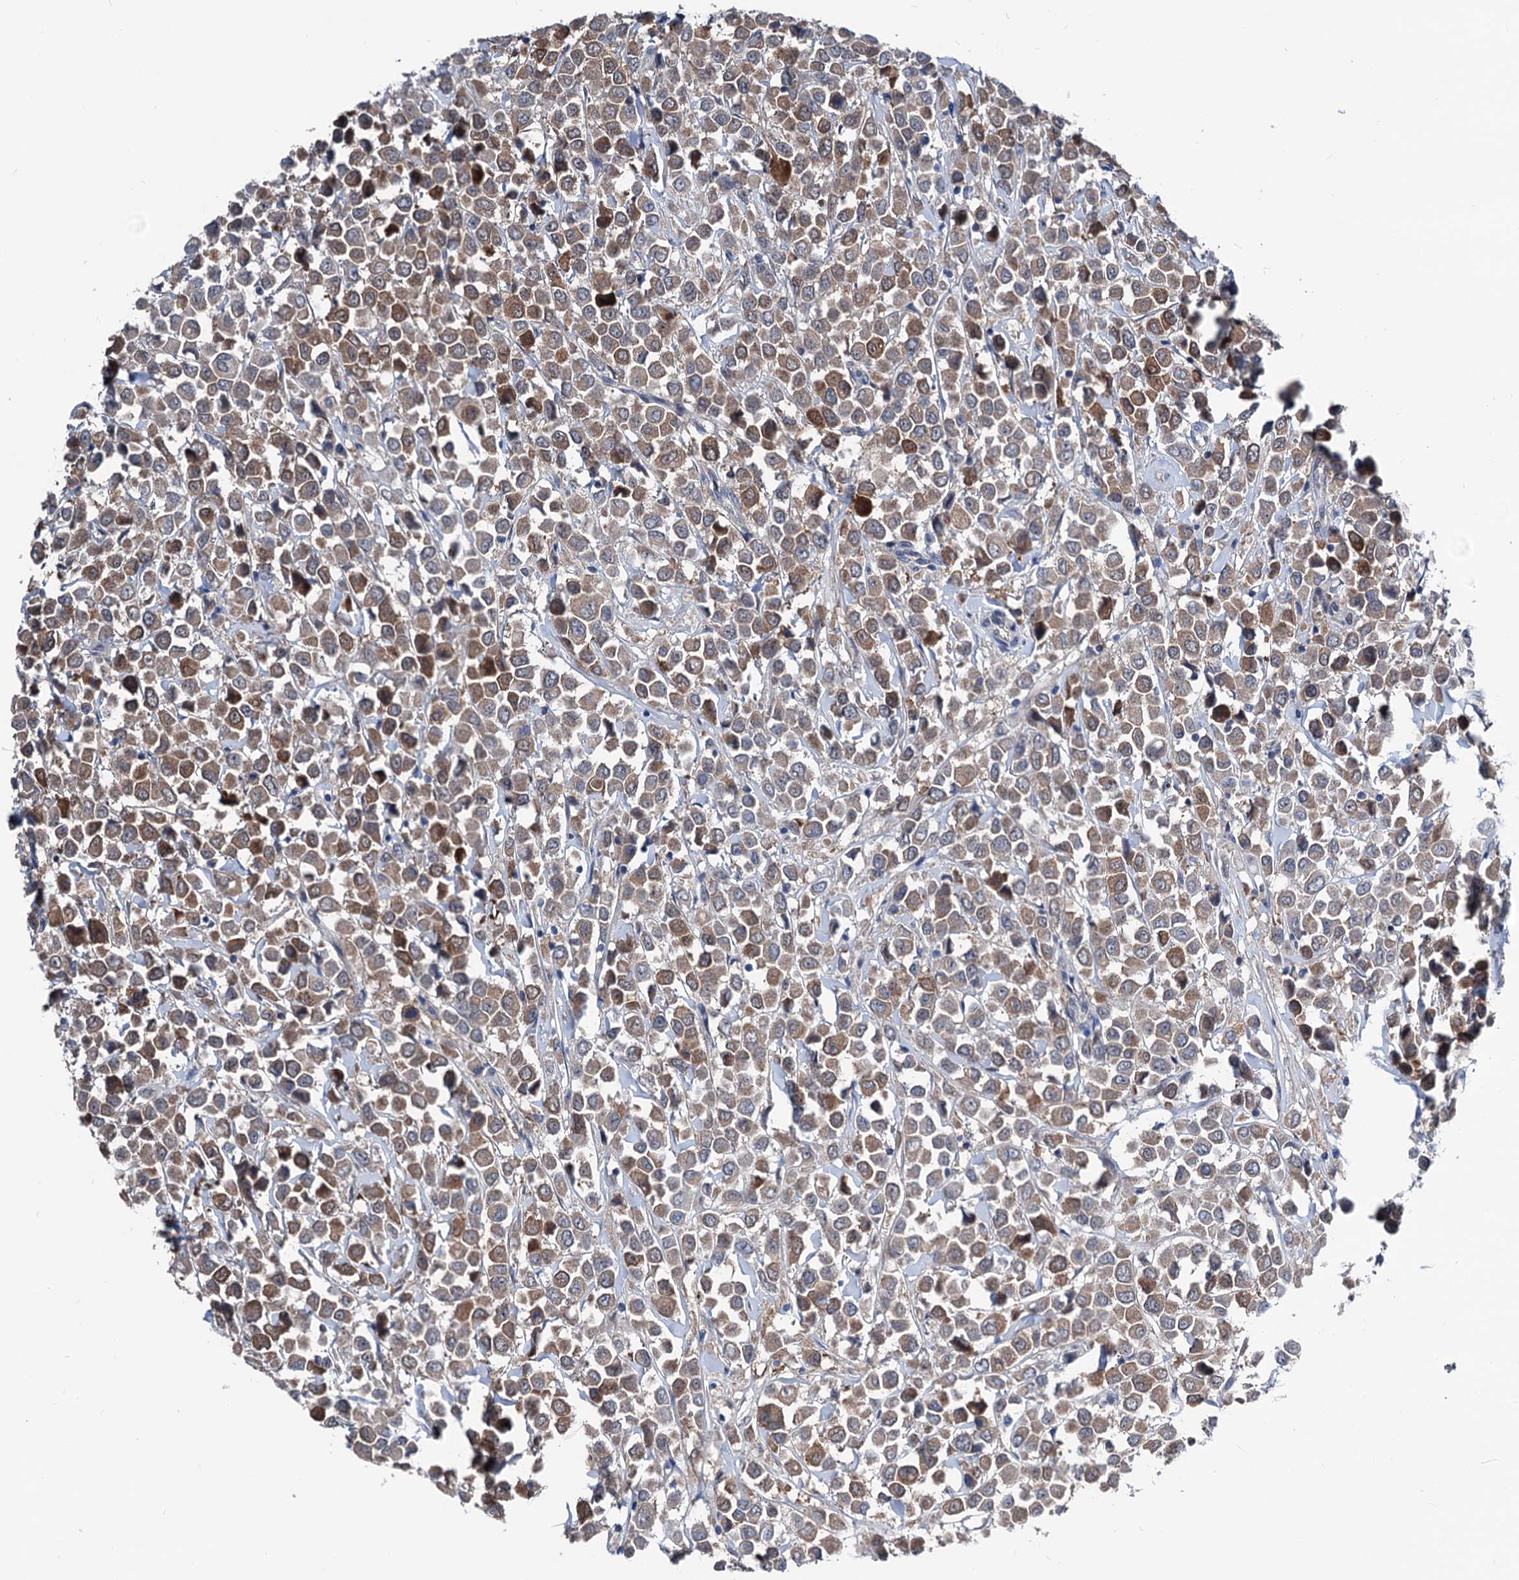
{"staining": {"intensity": "moderate", "quantity": ">75%", "location": "cytoplasmic/membranous"}, "tissue": "breast cancer", "cell_type": "Tumor cells", "image_type": "cancer", "snomed": [{"axis": "morphology", "description": "Duct carcinoma"}, {"axis": "topography", "description": "Breast"}], "caption": "Protein staining by immunohistochemistry shows moderate cytoplasmic/membranous positivity in approximately >75% of tumor cells in breast cancer (infiltrating ductal carcinoma). Immunohistochemistry (ihc) stains the protein of interest in brown and the nuclei are stained blue.", "gene": "GLO1", "patient": {"sex": "female", "age": 61}}